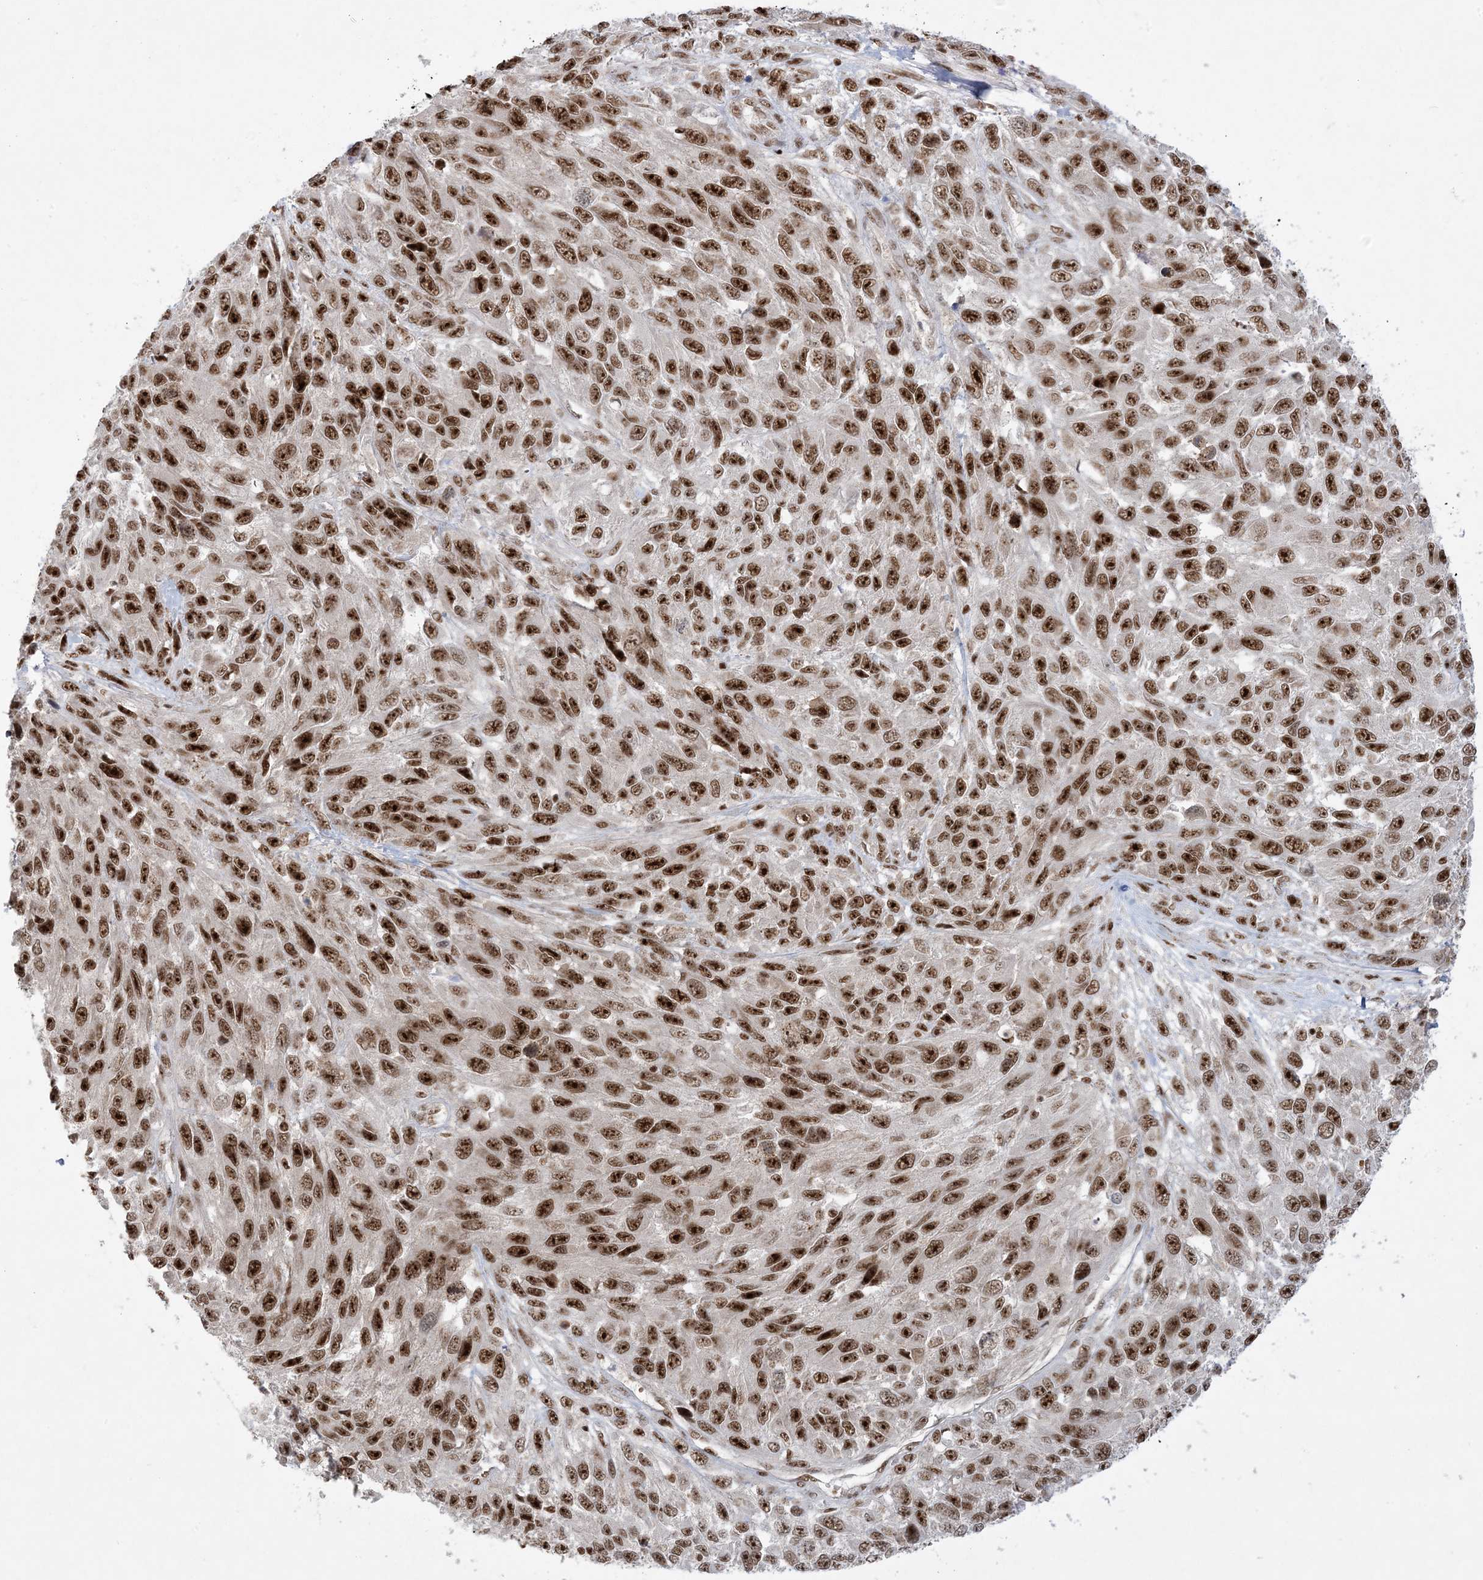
{"staining": {"intensity": "strong", "quantity": ">75%", "location": "nuclear"}, "tissue": "melanoma", "cell_type": "Tumor cells", "image_type": "cancer", "snomed": [{"axis": "morphology", "description": "Malignant melanoma, NOS"}, {"axis": "topography", "description": "Skin"}], "caption": "IHC (DAB) staining of human malignant melanoma shows strong nuclear protein expression in about >75% of tumor cells. Using DAB (3,3'-diaminobenzidine) (brown) and hematoxylin (blue) stains, captured at high magnification using brightfield microscopy.", "gene": "PPIL2", "patient": {"sex": "female", "age": 96}}